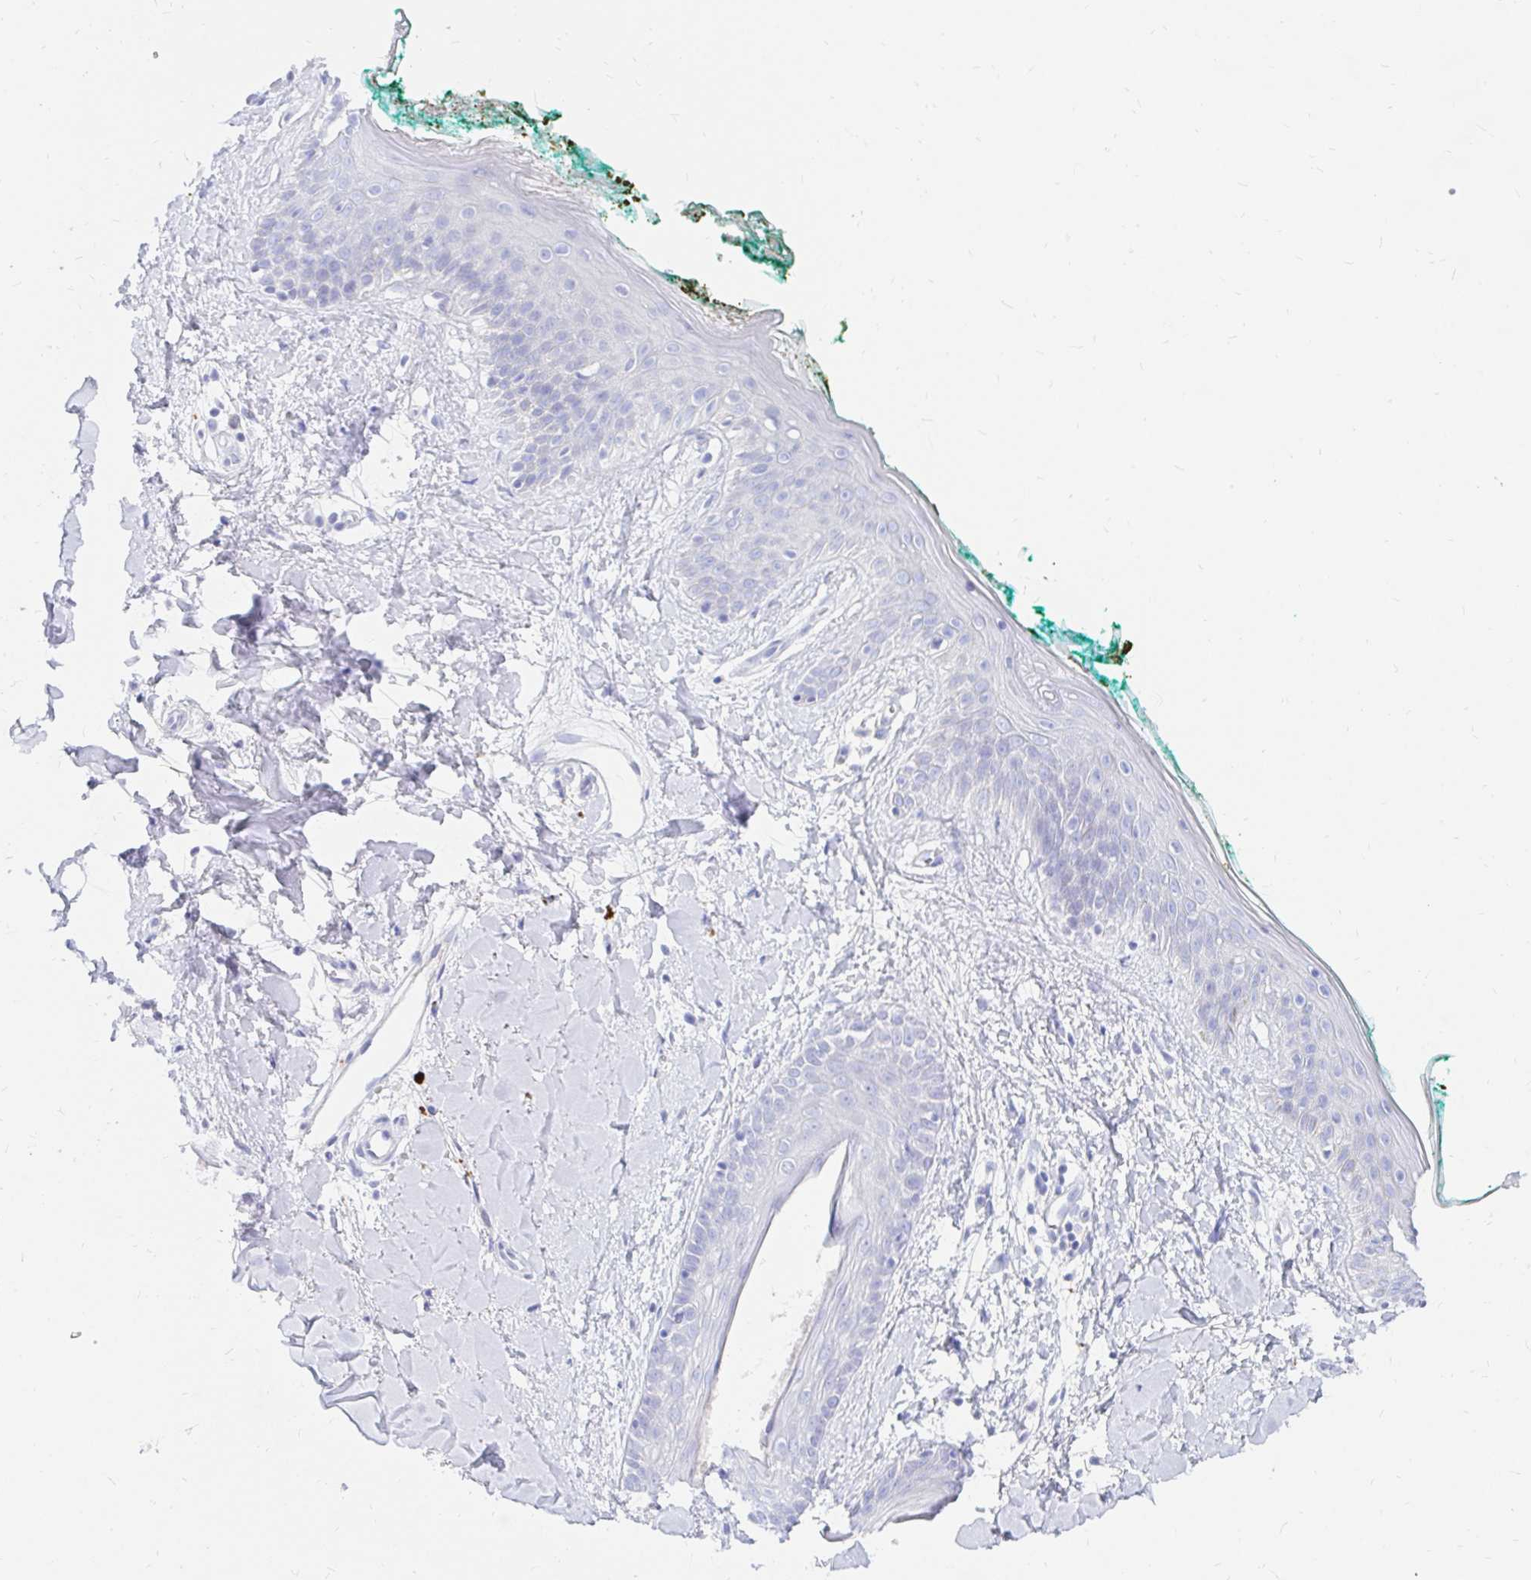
{"staining": {"intensity": "negative", "quantity": "none", "location": "none"}, "tissue": "skin", "cell_type": "Fibroblasts", "image_type": "normal", "snomed": [{"axis": "morphology", "description": "Normal tissue, NOS"}, {"axis": "topography", "description": "Skin"}], "caption": "High magnification brightfield microscopy of normal skin stained with DAB (3,3'-diaminobenzidine) (brown) and counterstained with hematoxylin (blue): fibroblasts show no significant positivity.", "gene": "NR2E1", "patient": {"sex": "female", "age": 34}}